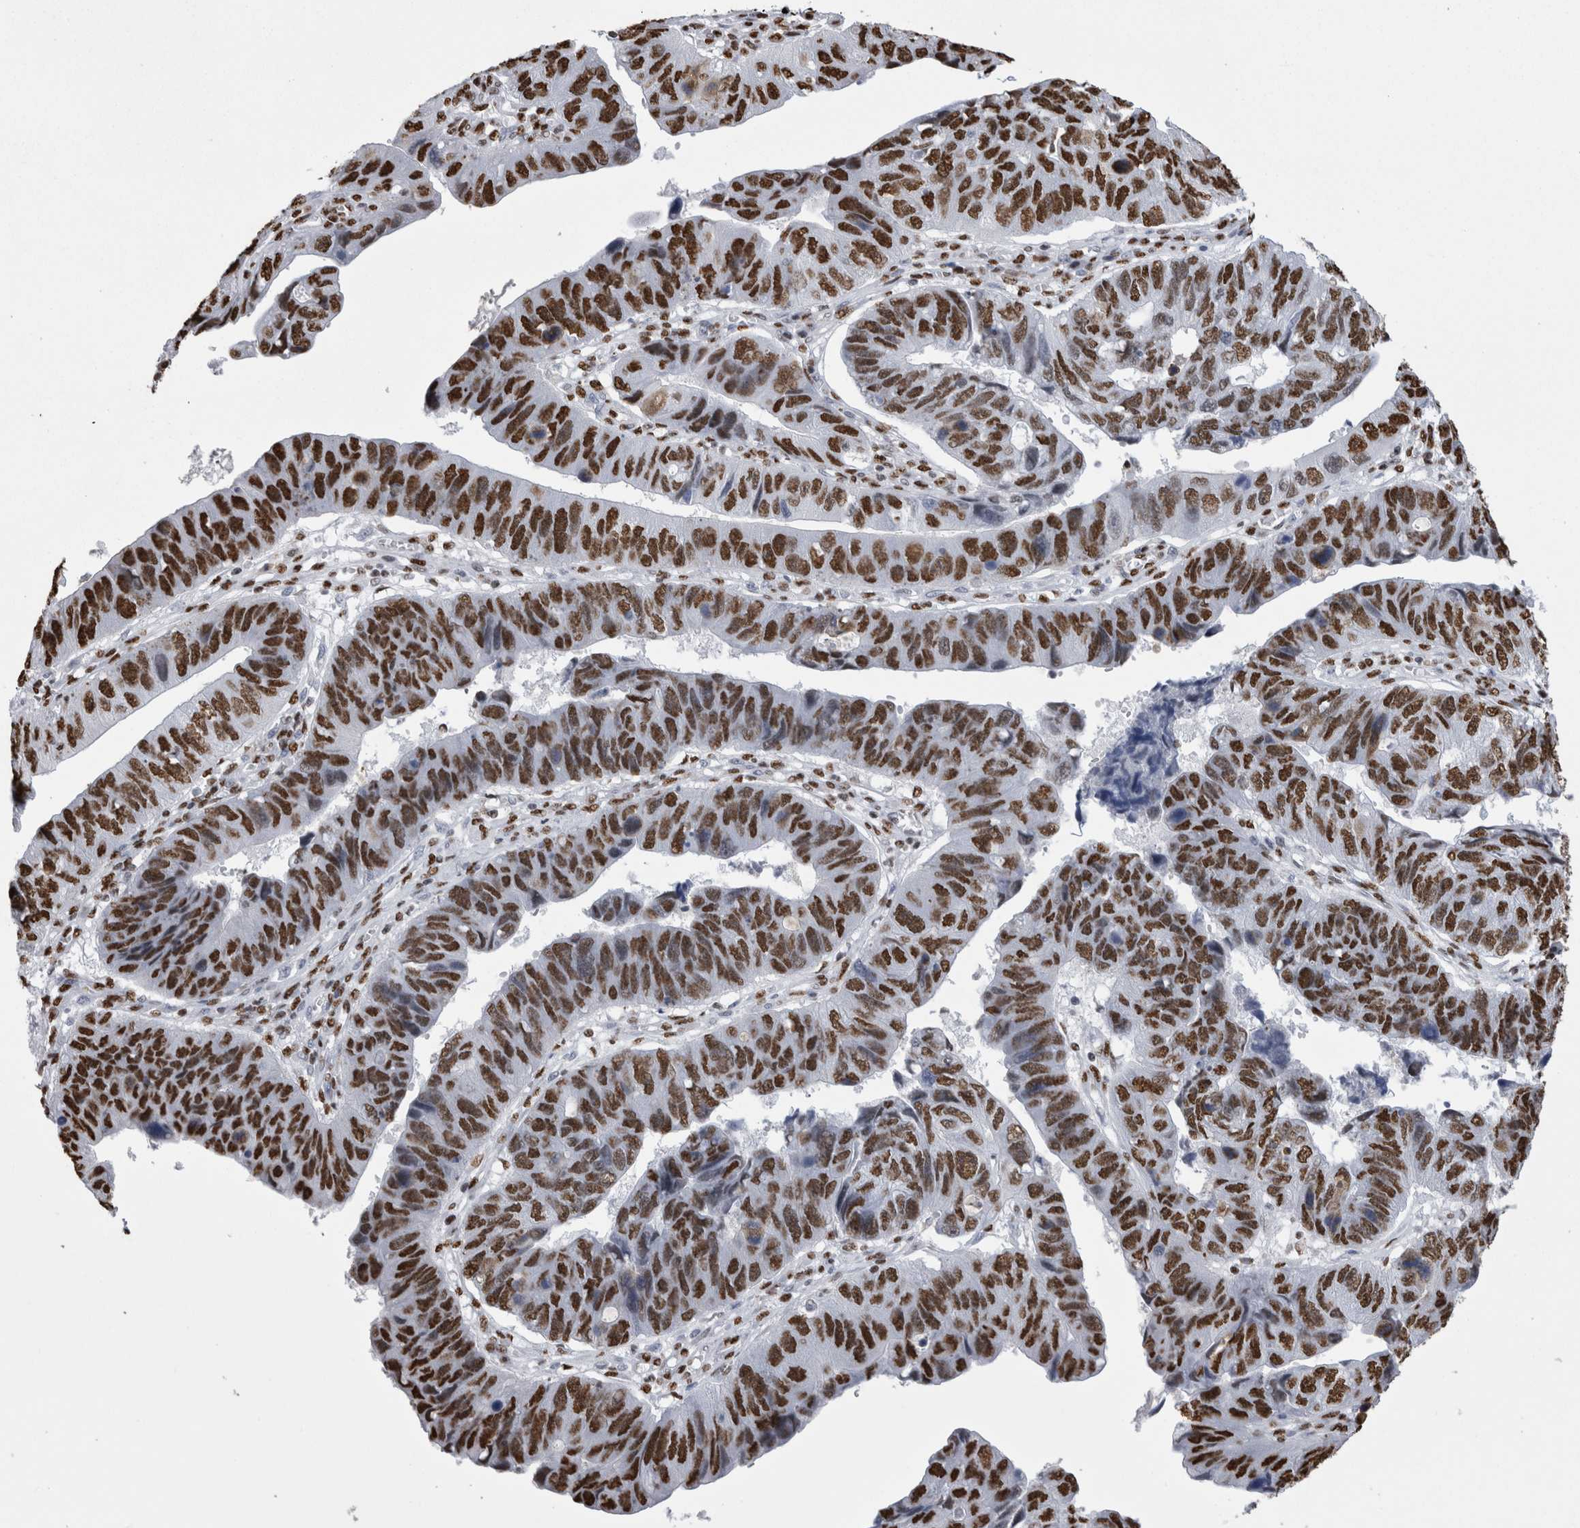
{"staining": {"intensity": "strong", "quantity": ">75%", "location": "nuclear"}, "tissue": "stomach cancer", "cell_type": "Tumor cells", "image_type": "cancer", "snomed": [{"axis": "morphology", "description": "Adenocarcinoma, NOS"}, {"axis": "topography", "description": "Stomach"}], "caption": "Protein staining demonstrates strong nuclear positivity in about >75% of tumor cells in stomach adenocarcinoma.", "gene": "ALPK3", "patient": {"sex": "male", "age": 59}}